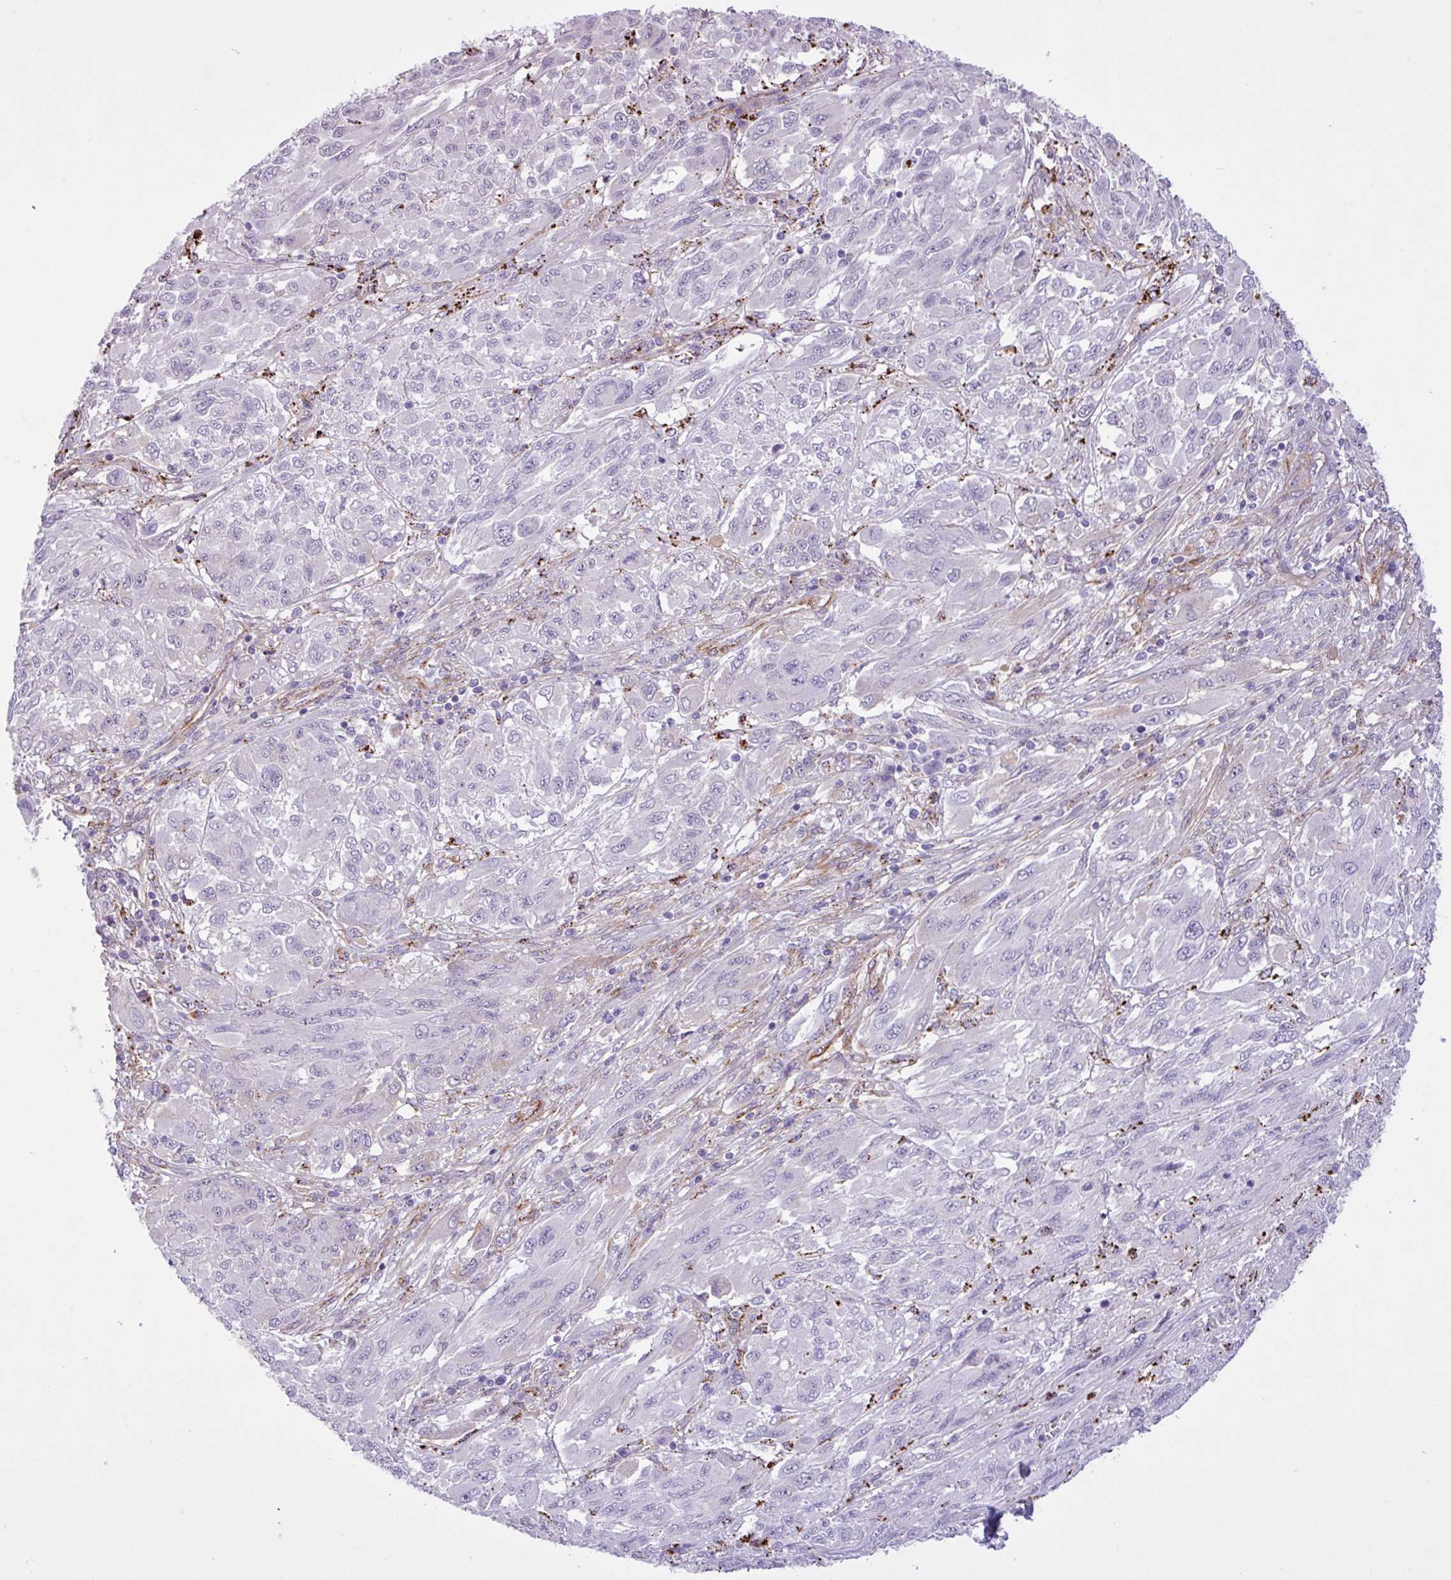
{"staining": {"intensity": "negative", "quantity": "none", "location": "none"}, "tissue": "melanoma", "cell_type": "Tumor cells", "image_type": "cancer", "snomed": [{"axis": "morphology", "description": "Malignant melanoma, NOS"}, {"axis": "topography", "description": "Skin"}], "caption": "This image is of melanoma stained with IHC to label a protein in brown with the nuclei are counter-stained blue. There is no expression in tumor cells.", "gene": "CD248", "patient": {"sex": "female", "age": 91}}